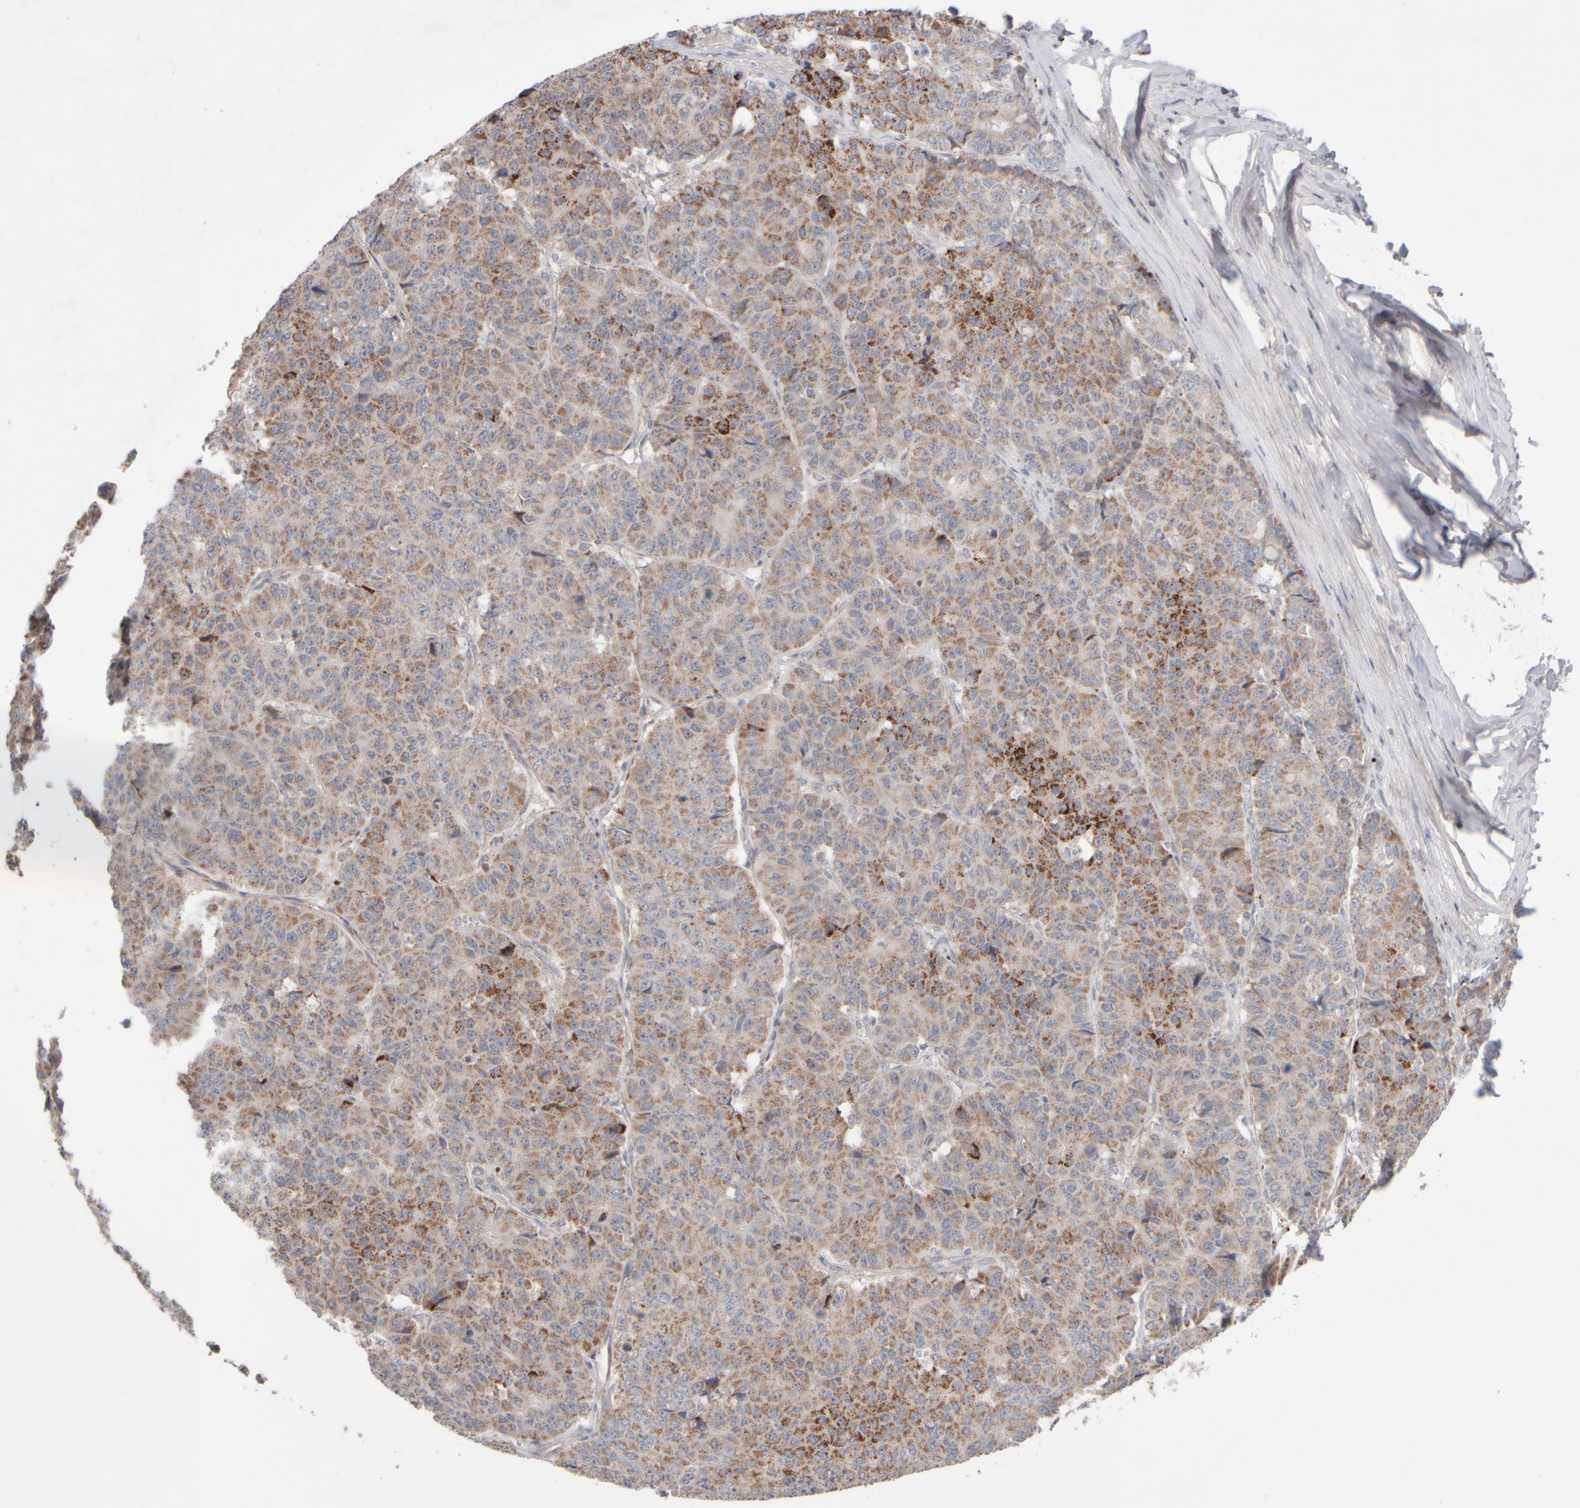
{"staining": {"intensity": "moderate", "quantity": ">75%", "location": "cytoplasmic/membranous"}, "tissue": "pancreatic cancer", "cell_type": "Tumor cells", "image_type": "cancer", "snomed": [{"axis": "morphology", "description": "Adenocarcinoma, NOS"}, {"axis": "topography", "description": "Pancreas"}], "caption": "DAB immunohistochemical staining of pancreatic cancer (adenocarcinoma) shows moderate cytoplasmic/membranous protein positivity in about >75% of tumor cells.", "gene": "CHADL", "patient": {"sex": "male", "age": 50}}